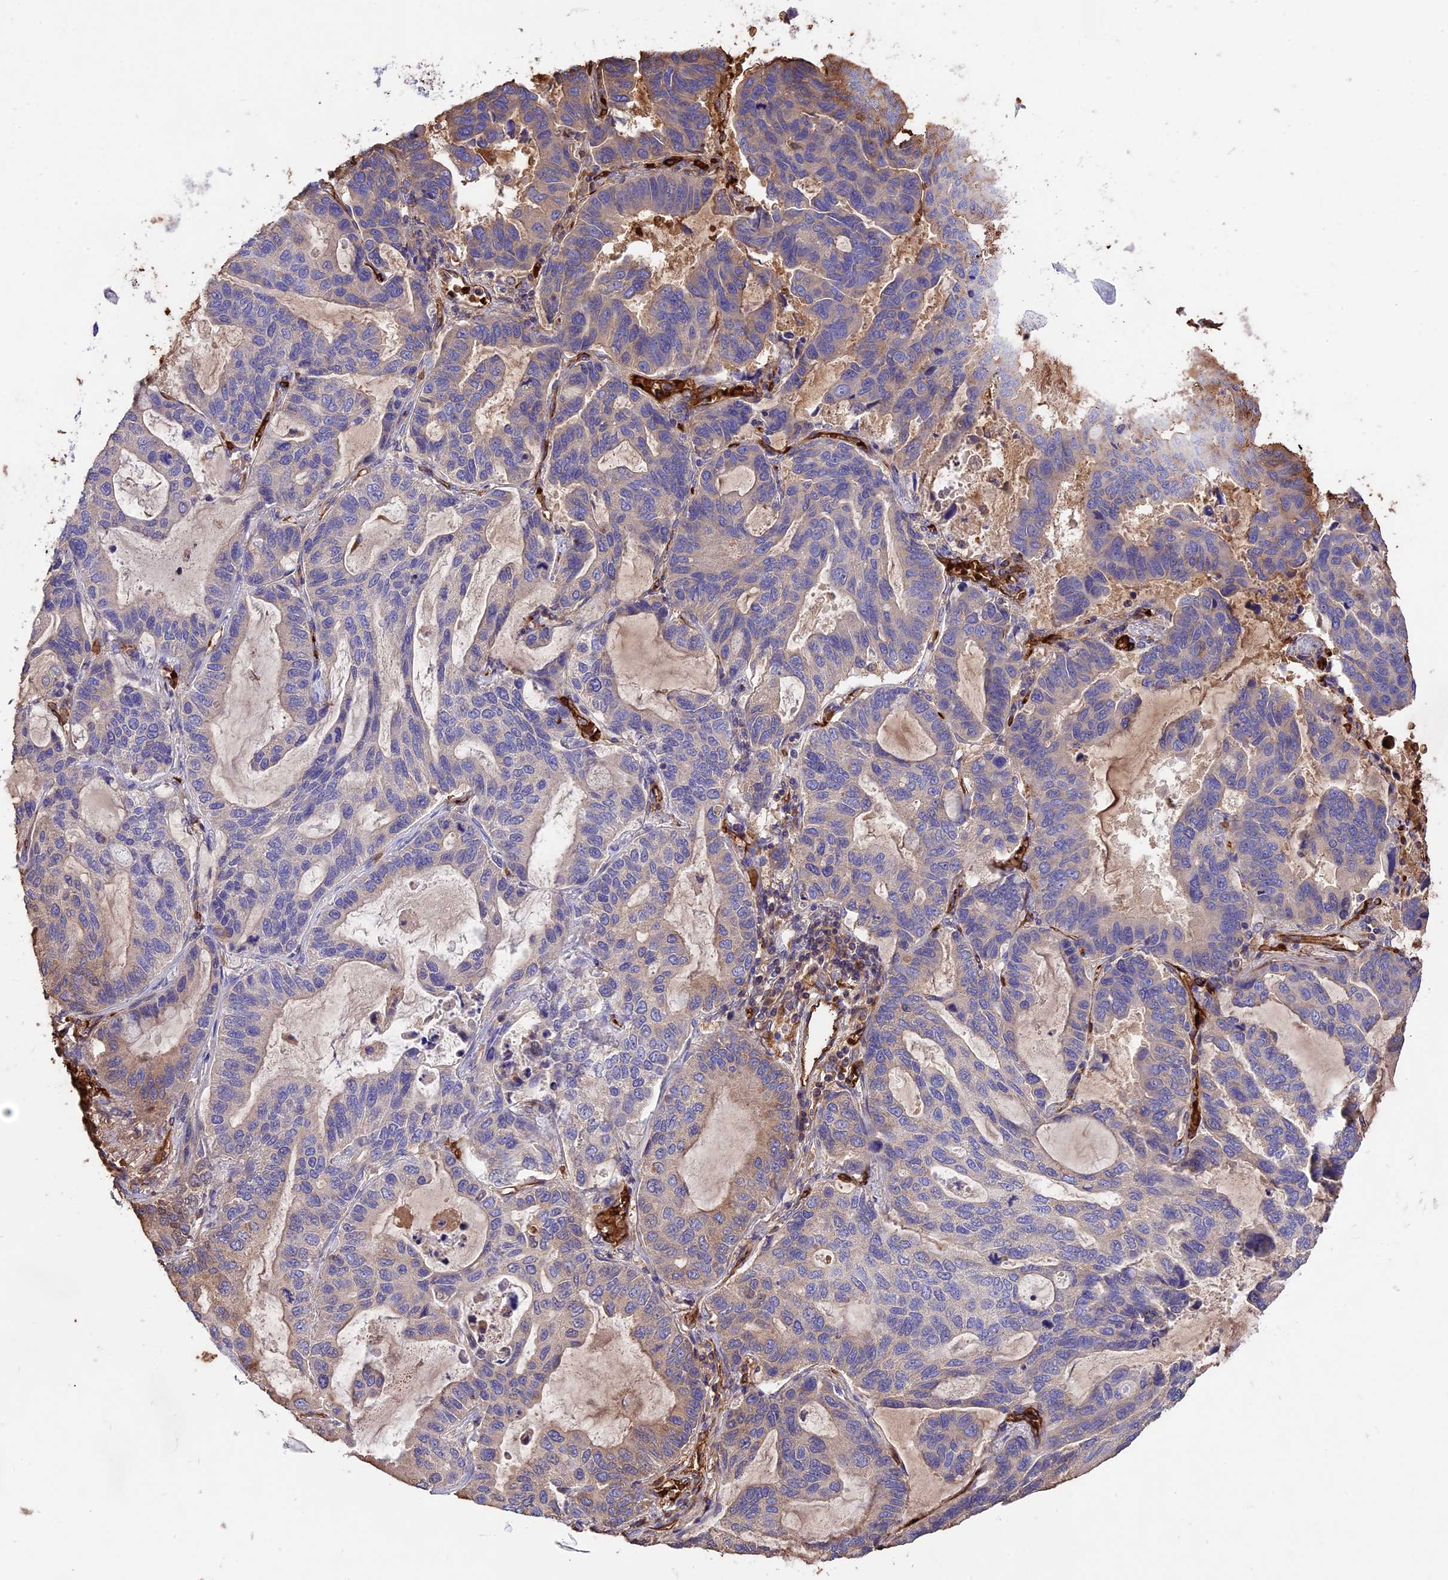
{"staining": {"intensity": "weak", "quantity": "<25%", "location": "cytoplasmic/membranous"}, "tissue": "lung cancer", "cell_type": "Tumor cells", "image_type": "cancer", "snomed": [{"axis": "morphology", "description": "Adenocarcinoma, NOS"}, {"axis": "topography", "description": "Lung"}], "caption": "A high-resolution image shows immunohistochemistry staining of lung cancer (adenocarcinoma), which reveals no significant expression in tumor cells.", "gene": "TTC4", "patient": {"sex": "male", "age": 64}}